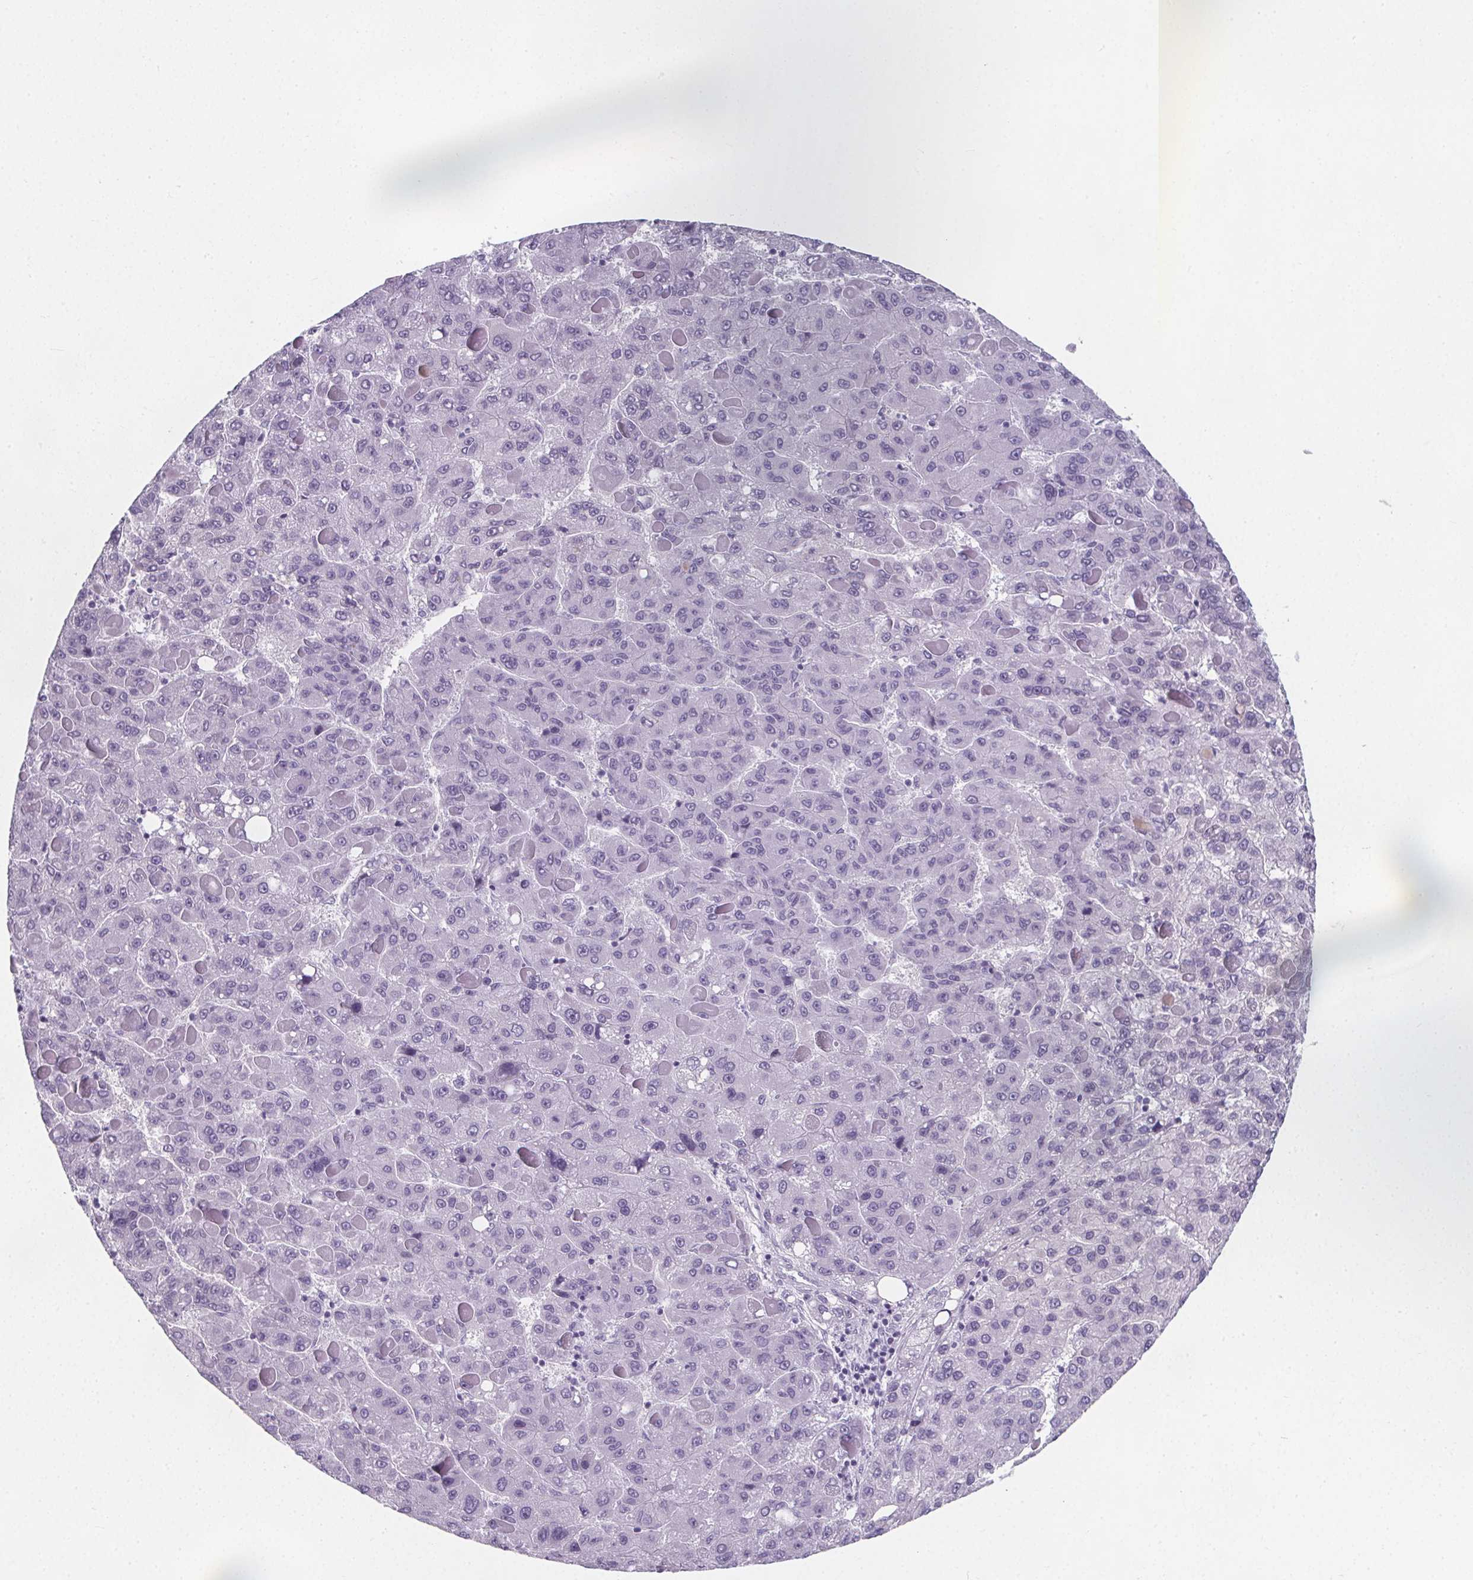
{"staining": {"intensity": "negative", "quantity": "none", "location": "none"}, "tissue": "liver cancer", "cell_type": "Tumor cells", "image_type": "cancer", "snomed": [{"axis": "morphology", "description": "Carcinoma, Hepatocellular, NOS"}, {"axis": "topography", "description": "Liver"}], "caption": "The image displays no significant staining in tumor cells of liver cancer.", "gene": "ADRB1", "patient": {"sex": "female", "age": 82}}